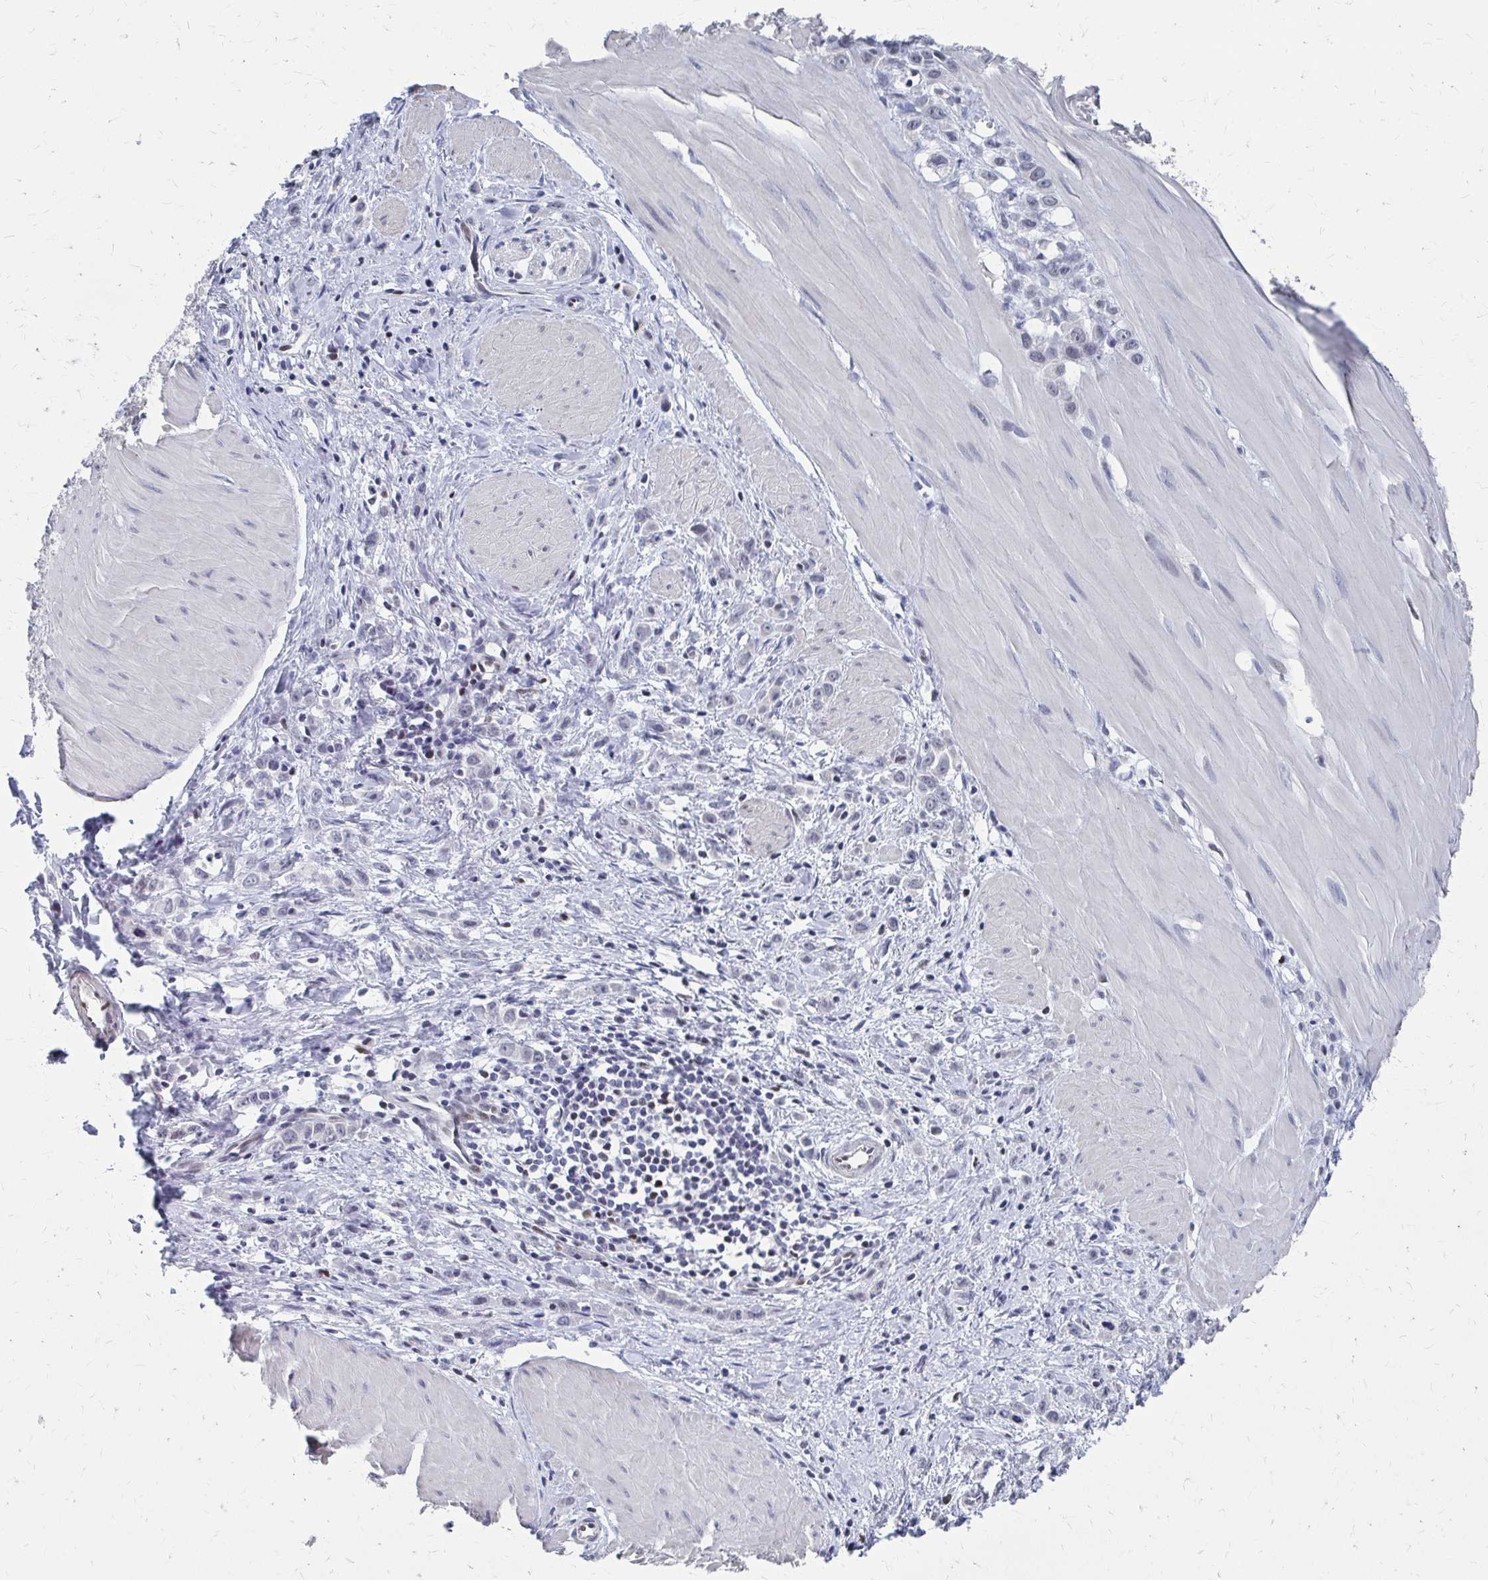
{"staining": {"intensity": "negative", "quantity": "none", "location": "none"}, "tissue": "stomach cancer", "cell_type": "Tumor cells", "image_type": "cancer", "snomed": [{"axis": "morphology", "description": "Adenocarcinoma, NOS"}, {"axis": "topography", "description": "Stomach"}], "caption": "Immunohistochemical staining of human adenocarcinoma (stomach) displays no significant expression in tumor cells.", "gene": "CDIN1", "patient": {"sex": "male", "age": 47}}